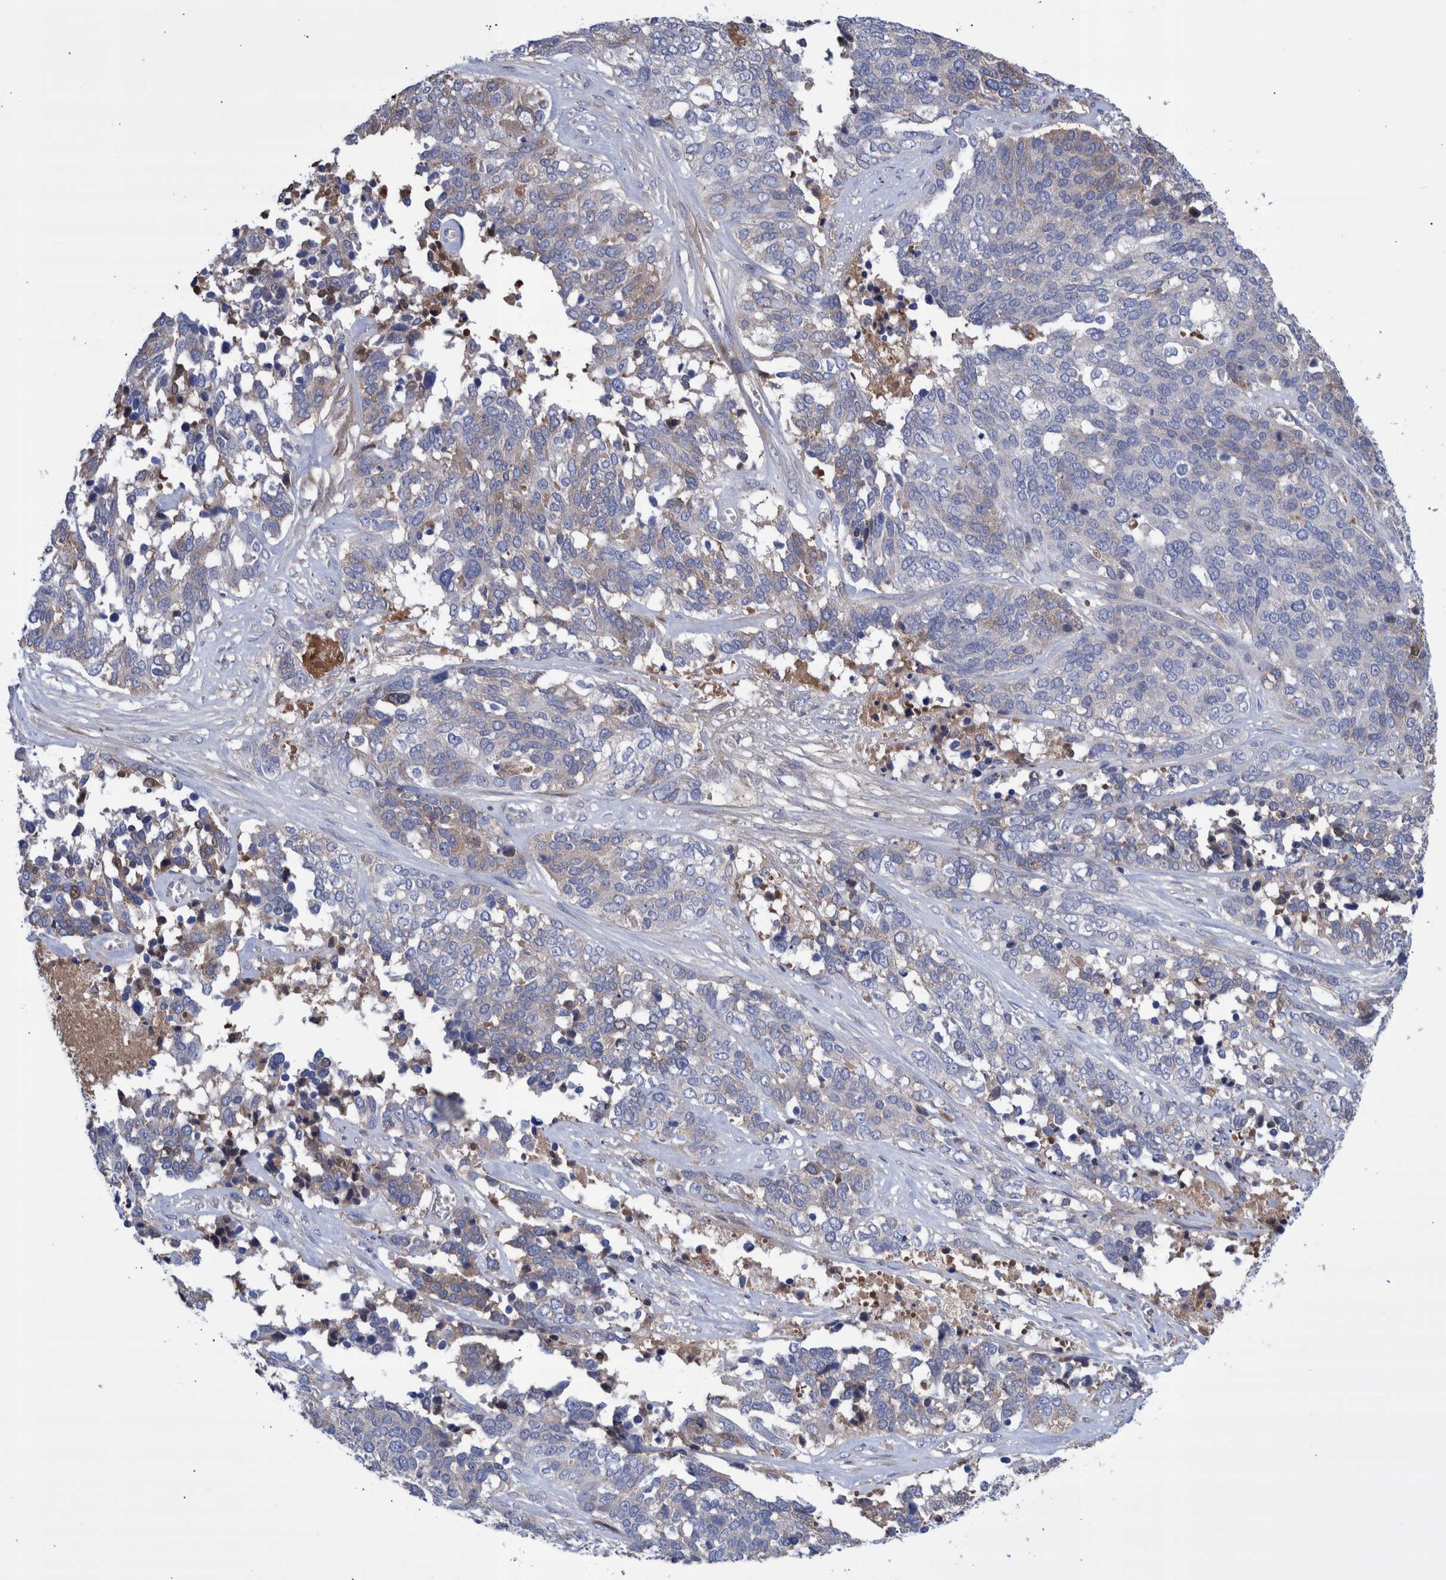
{"staining": {"intensity": "weak", "quantity": "<25%", "location": "cytoplasmic/membranous"}, "tissue": "ovarian cancer", "cell_type": "Tumor cells", "image_type": "cancer", "snomed": [{"axis": "morphology", "description": "Cystadenocarcinoma, serous, NOS"}, {"axis": "topography", "description": "Ovary"}], "caption": "The micrograph displays no significant staining in tumor cells of ovarian cancer (serous cystadenocarcinoma). (DAB (3,3'-diaminobenzidine) immunohistochemistry (IHC) with hematoxylin counter stain).", "gene": "DLL4", "patient": {"sex": "female", "age": 44}}